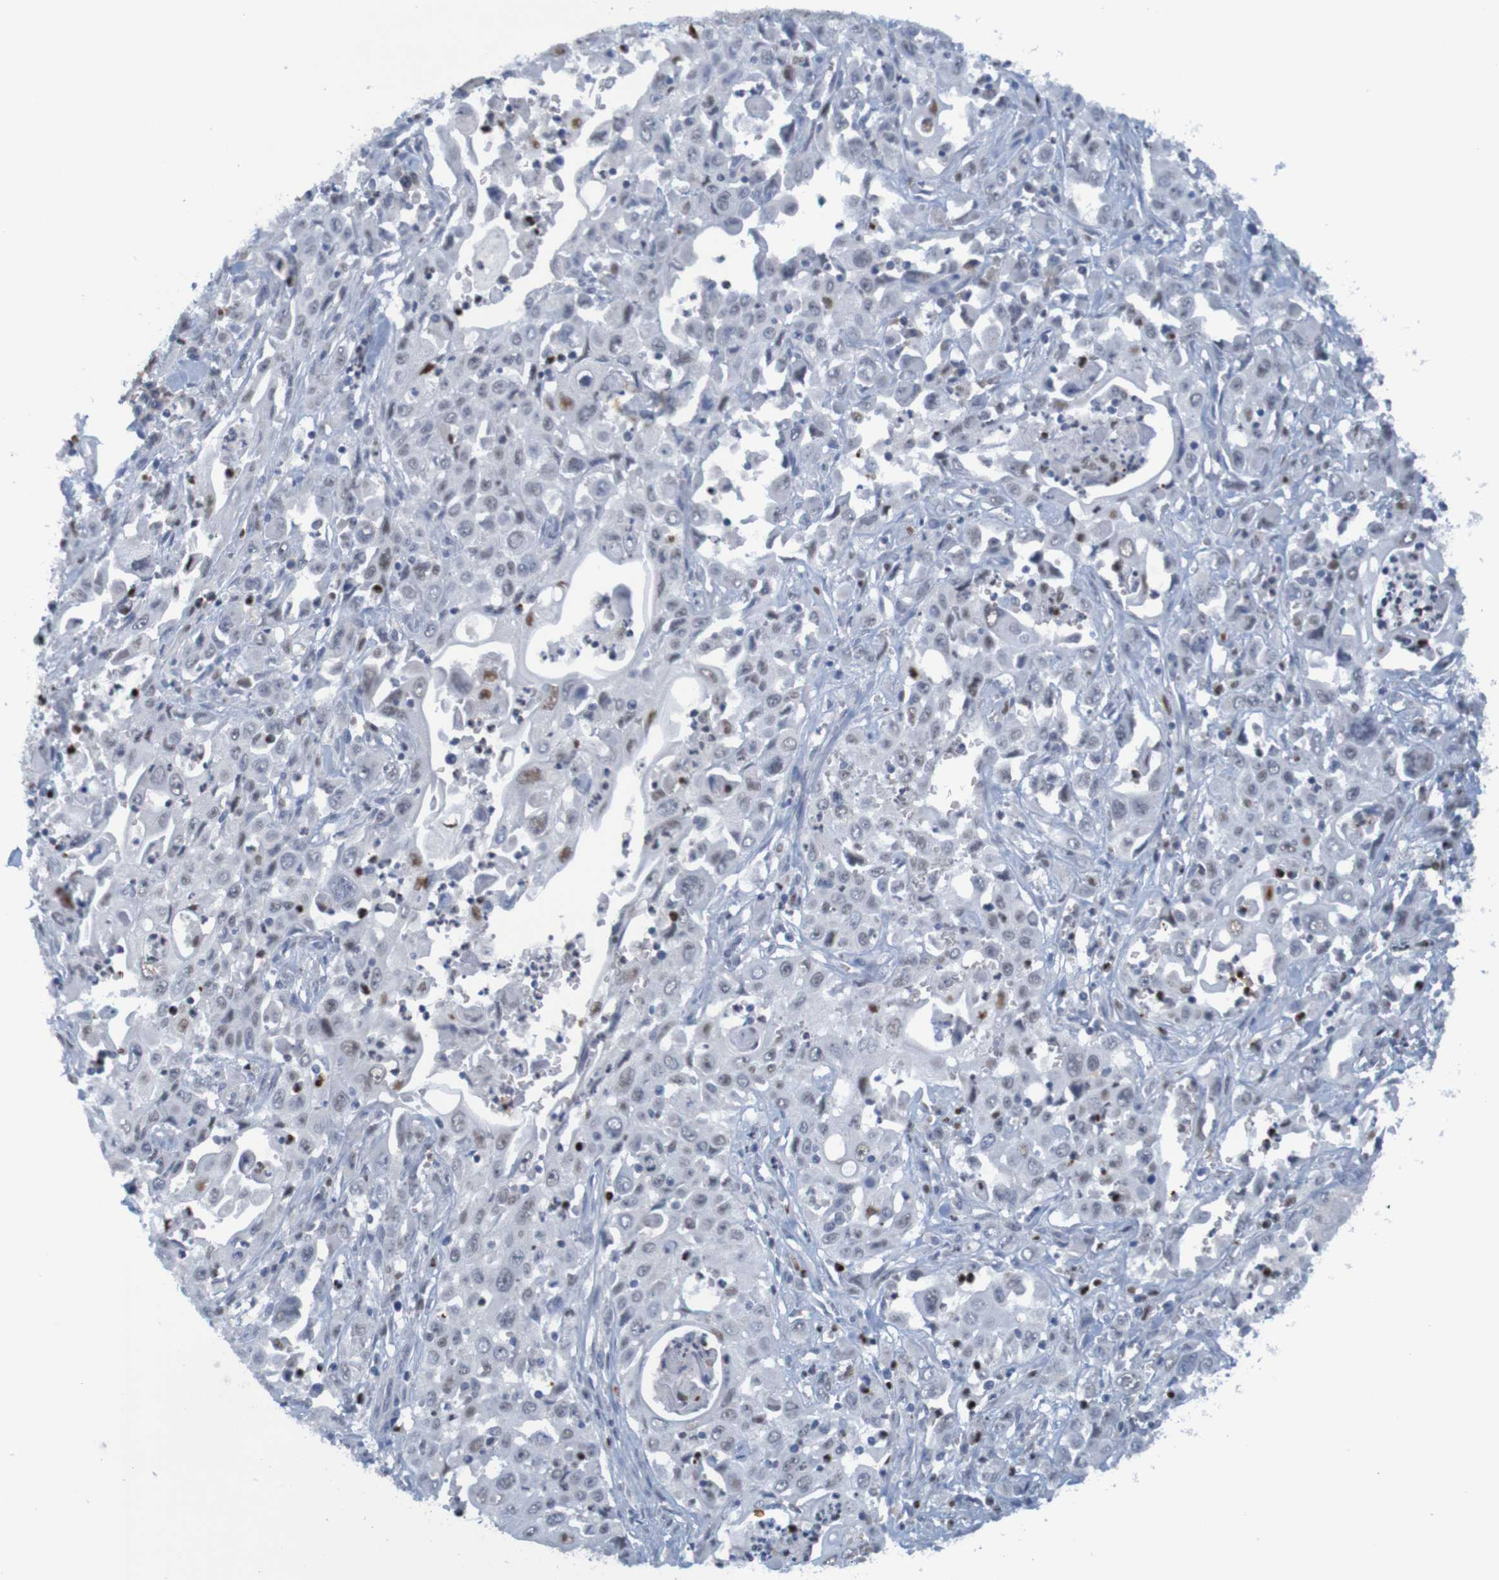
{"staining": {"intensity": "negative", "quantity": "none", "location": "none"}, "tissue": "pancreatic cancer", "cell_type": "Tumor cells", "image_type": "cancer", "snomed": [{"axis": "morphology", "description": "Adenocarcinoma, NOS"}, {"axis": "topography", "description": "Pancreas"}], "caption": "Tumor cells are negative for brown protein staining in pancreatic adenocarcinoma.", "gene": "USP36", "patient": {"sex": "male", "age": 70}}